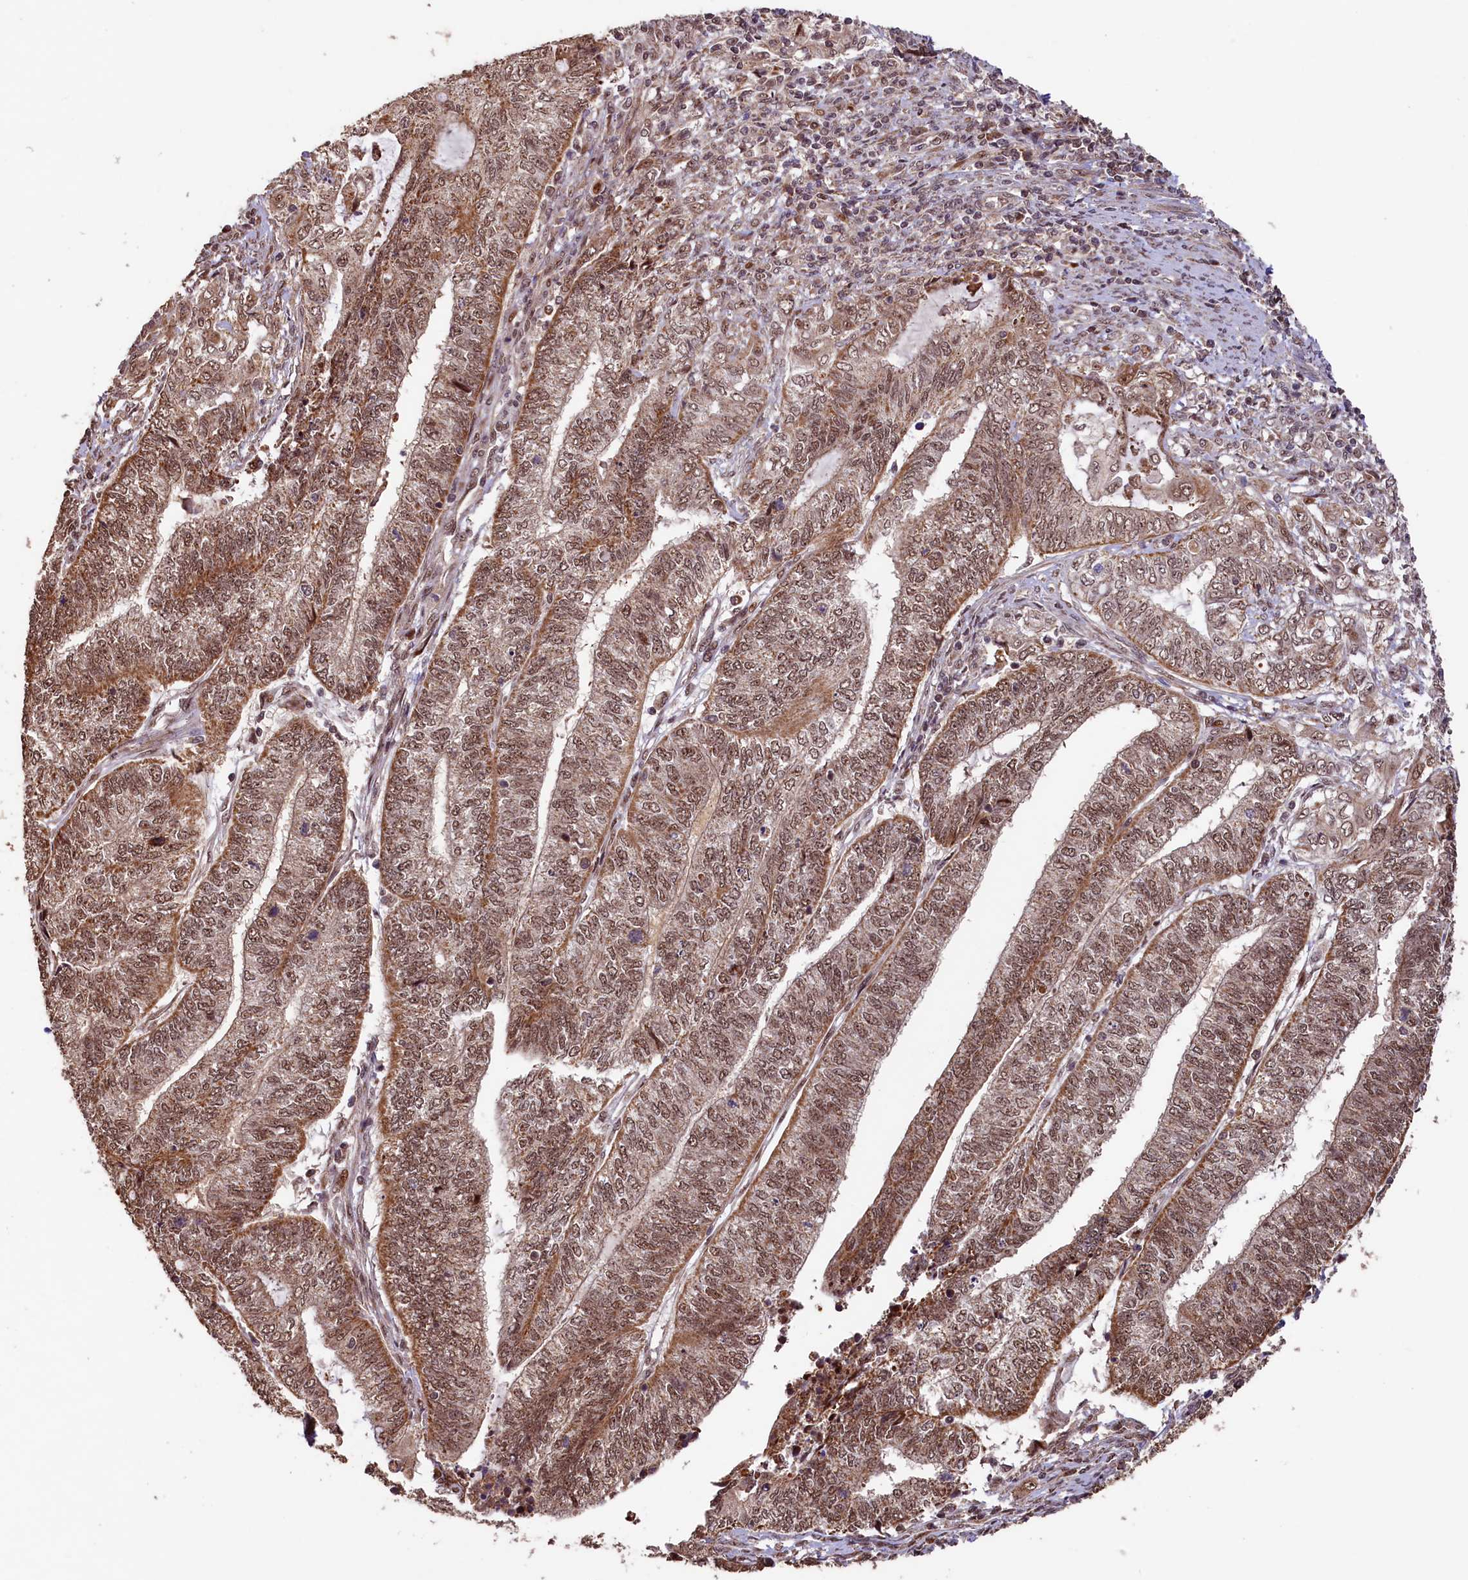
{"staining": {"intensity": "moderate", "quantity": ">75%", "location": "cytoplasmic/membranous,nuclear"}, "tissue": "endometrial cancer", "cell_type": "Tumor cells", "image_type": "cancer", "snomed": [{"axis": "morphology", "description": "Adenocarcinoma, NOS"}, {"axis": "topography", "description": "Uterus"}, {"axis": "topography", "description": "Endometrium"}], "caption": "Human endometrial adenocarcinoma stained with a brown dye exhibits moderate cytoplasmic/membranous and nuclear positive positivity in about >75% of tumor cells.", "gene": "SHPRH", "patient": {"sex": "female", "age": 70}}